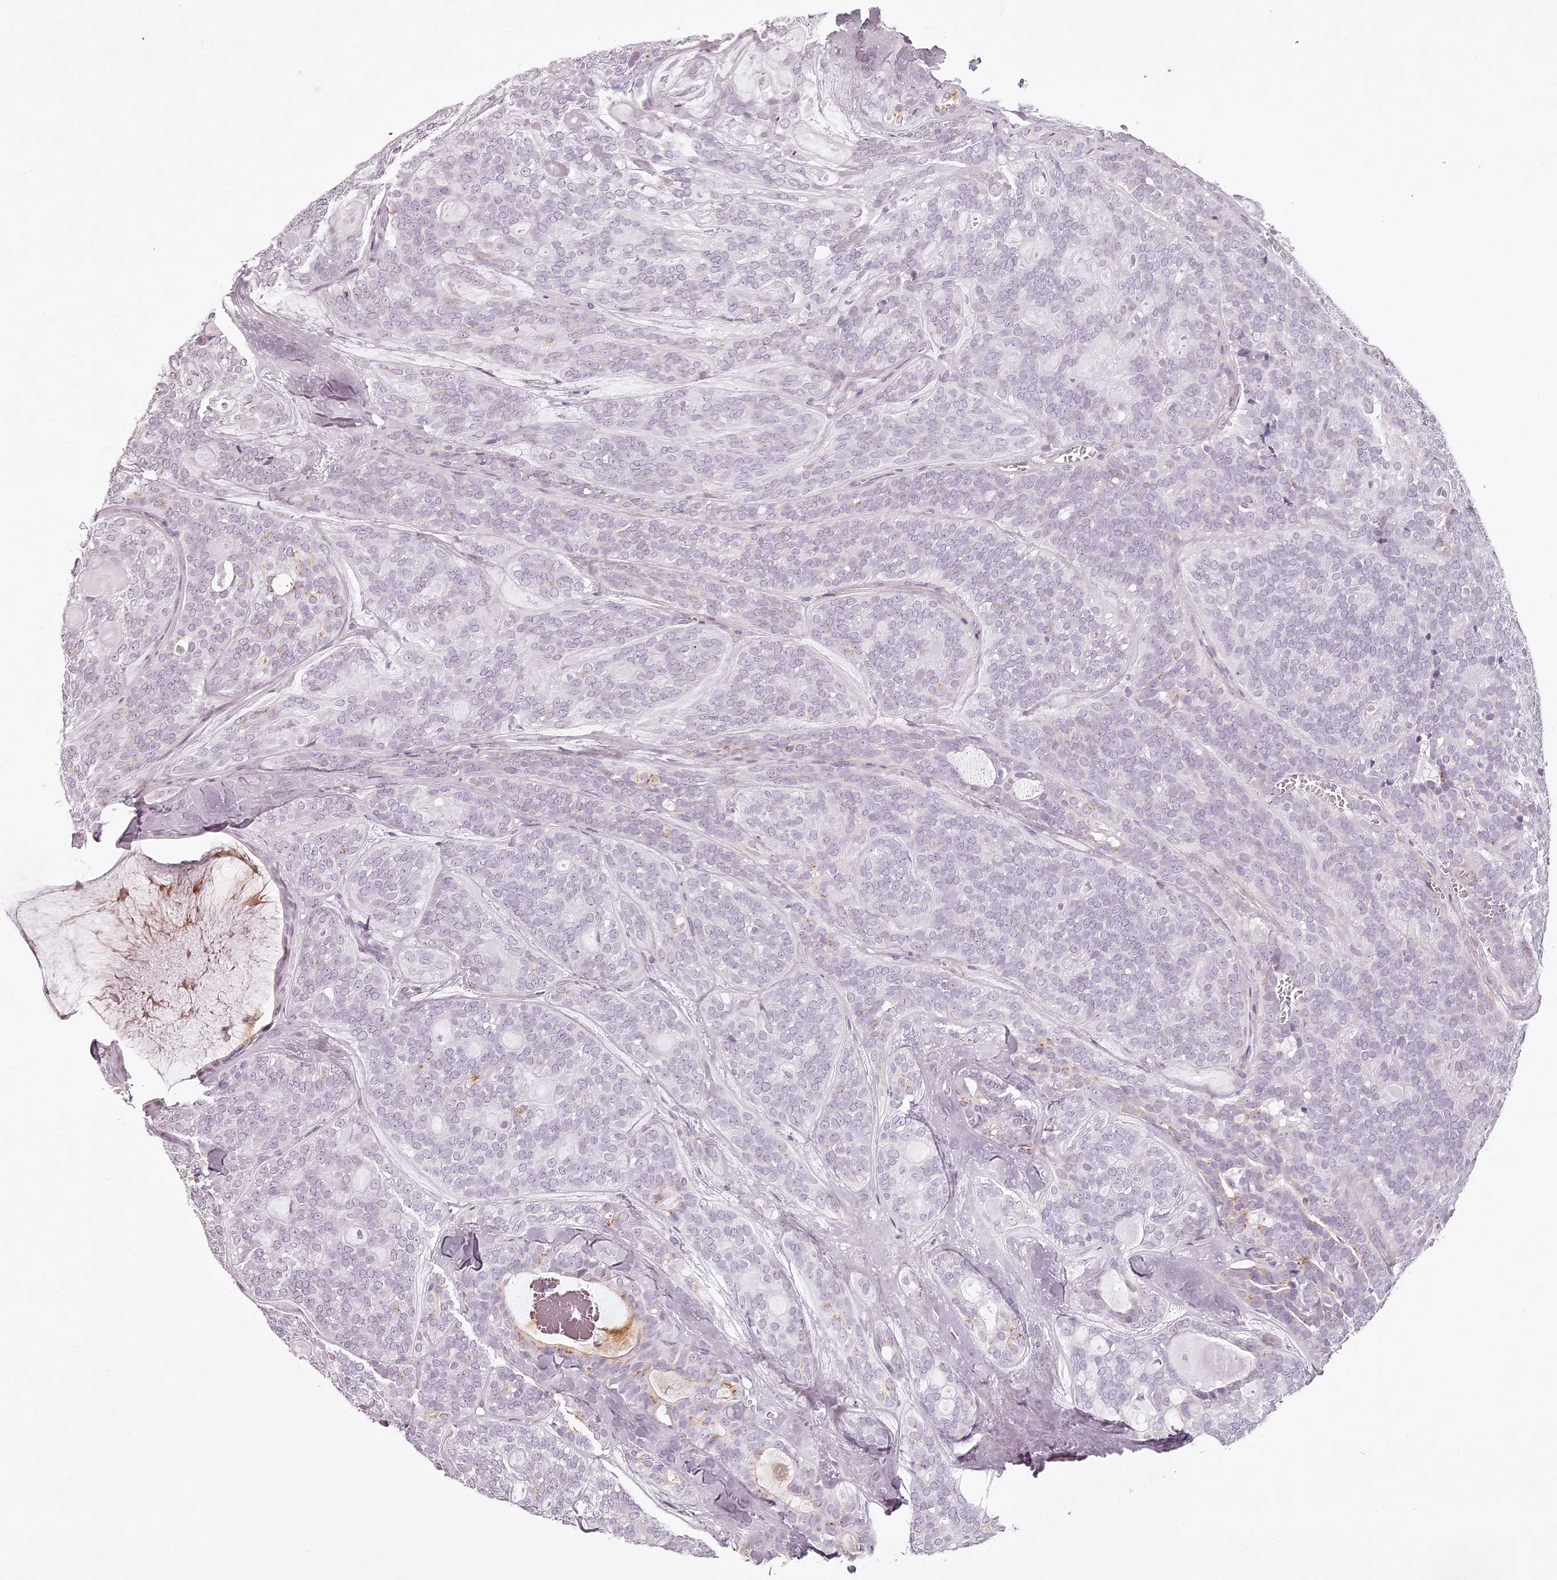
{"staining": {"intensity": "negative", "quantity": "none", "location": "none"}, "tissue": "head and neck cancer", "cell_type": "Tumor cells", "image_type": "cancer", "snomed": [{"axis": "morphology", "description": "Adenocarcinoma, NOS"}, {"axis": "topography", "description": "Head-Neck"}], "caption": "The IHC photomicrograph has no significant positivity in tumor cells of adenocarcinoma (head and neck) tissue.", "gene": "ELAPOR1", "patient": {"sex": "male", "age": 66}}